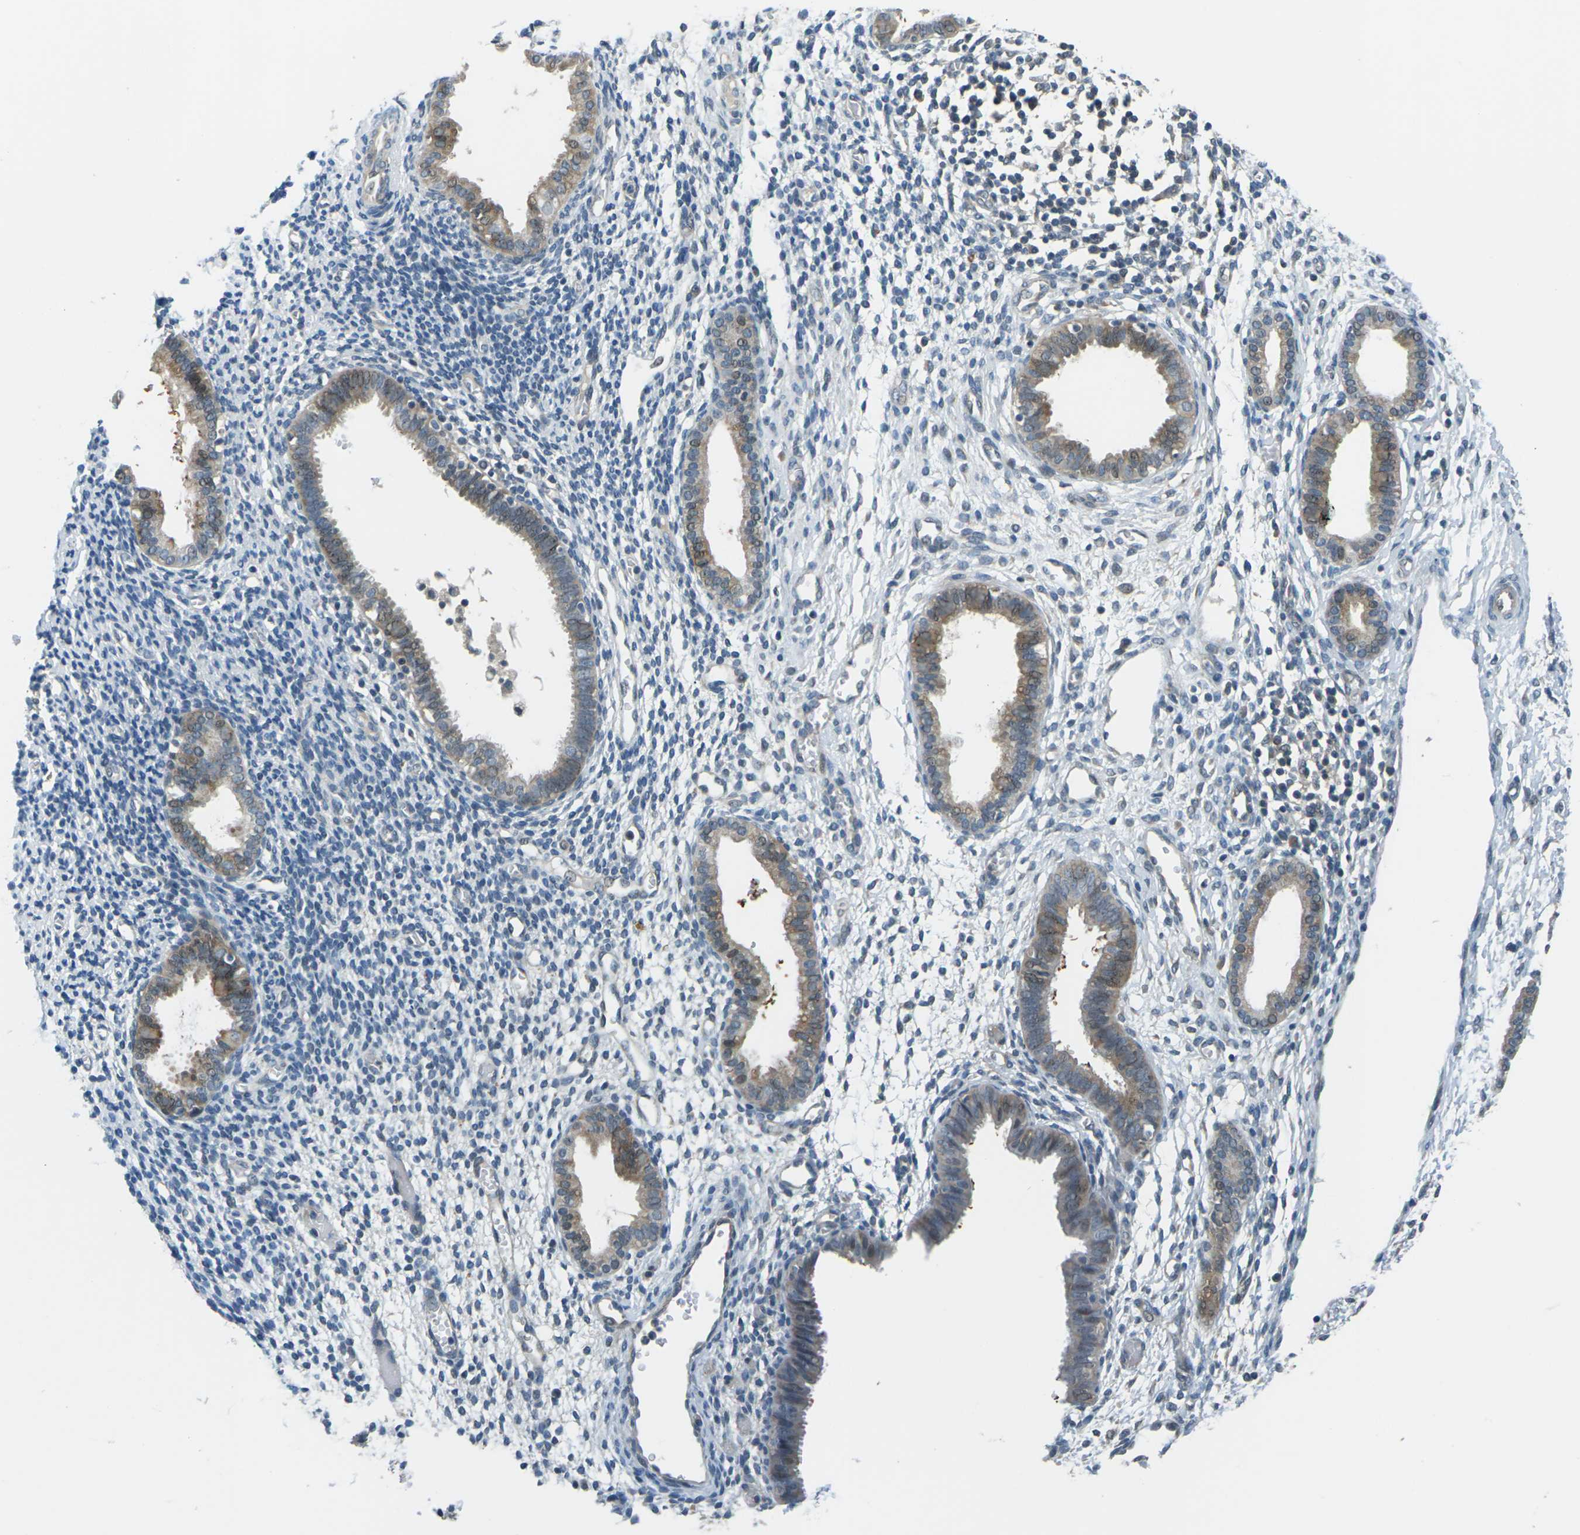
{"staining": {"intensity": "negative", "quantity": "none", "location": "none"}, "tissue": "endometrium", "cell_type": "Cells in endometrial stroma", "image_type": "normal", "snomed": [{"axis": "morphology", "description": "Normal tissue, NOS"}, {"axis": "topography", "description": "Endometrium"}], "caption": "The micrograph displays no staining of cells in endometrial stroma in benign endometrium.", "gene": "SLC13A3", "patient": {"sex": "female", "age": 61}}